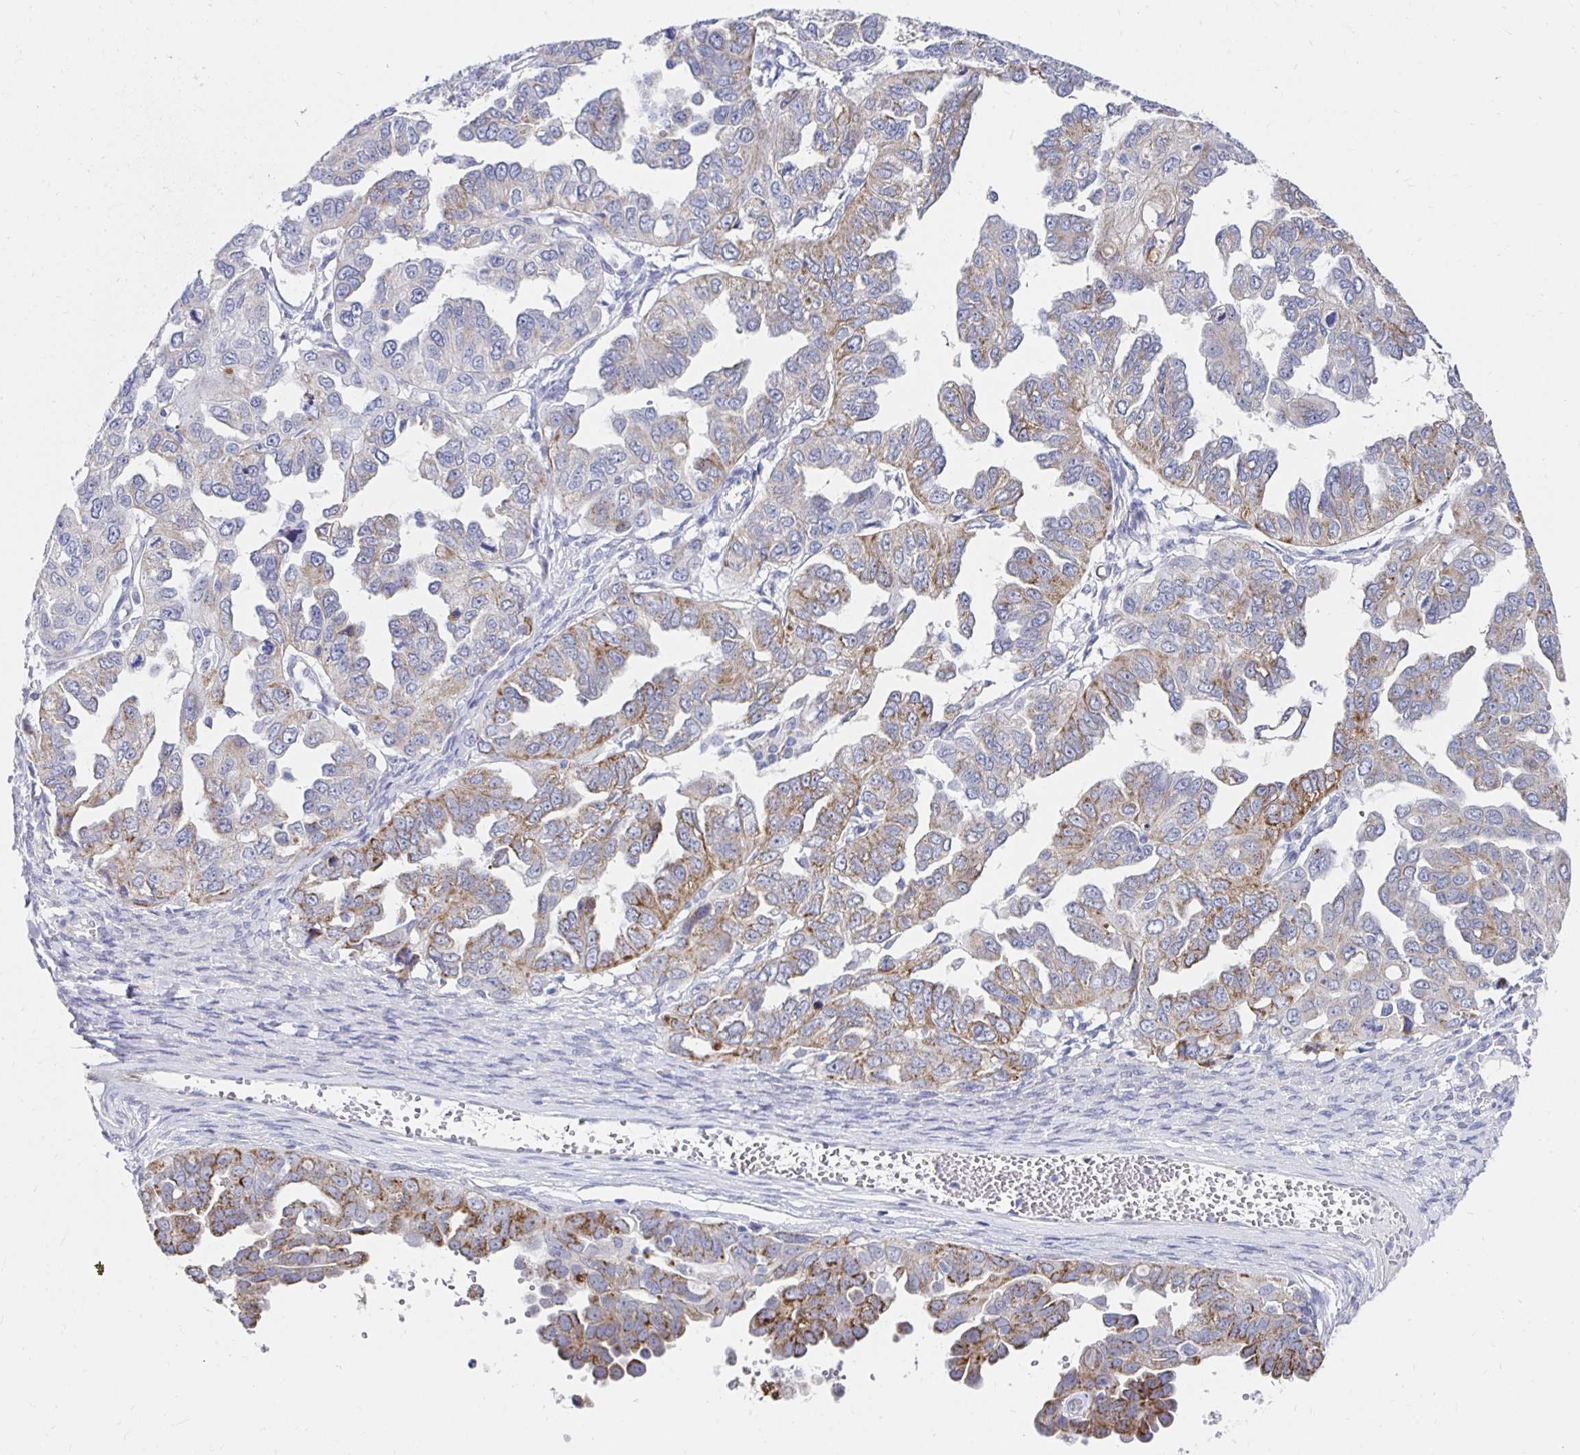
{"staining": {"intensity": "moderate", "quantity": "<25%", "location": "cytoplasmic/membranous"}, "tissue": "ovarian cancer", "cell_type": "Tumor cells", "image_type": "cancer", "snomed": [{"axis": "morphology", "description": "Cystadenocarcinoma, serous, NOS"}, {"axis": "topography", "description": "Ovary"}], "caption": "Serous cystadenocarcinoma (ovarian) stained for a protein (brown) demonstrates moderate cytoplasmic/membranous positive staining in about <25% of tumor cells.", "gene": "NOCT", "patient": {"sex": "female", "age": 53}}